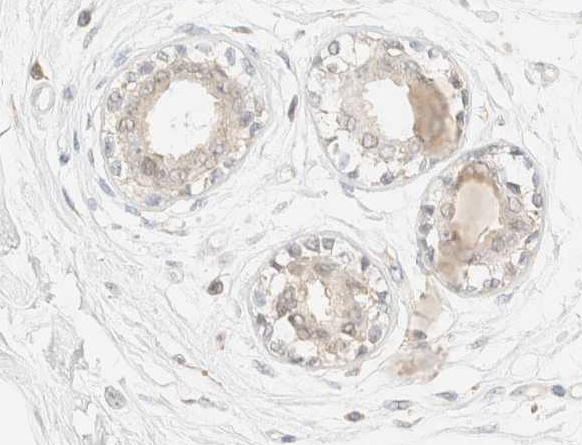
{"staining": {"intensity": "negative", "quantity": "none", "location": "none"}, "tissue": "breast", "cell_type": "Adipocytes", "image_type": "normal", "snomed": [{"axis": "morphology", "description": "Normal tissue, NOS"}, {"axis": "topography", "description": "Breast"}], "caption": "This is an immunohistochemistry image of normal human breast. There is no staining in adipocytes.", "gene": "TIMD4", "patient": {"sex": "female", "age": 45}}